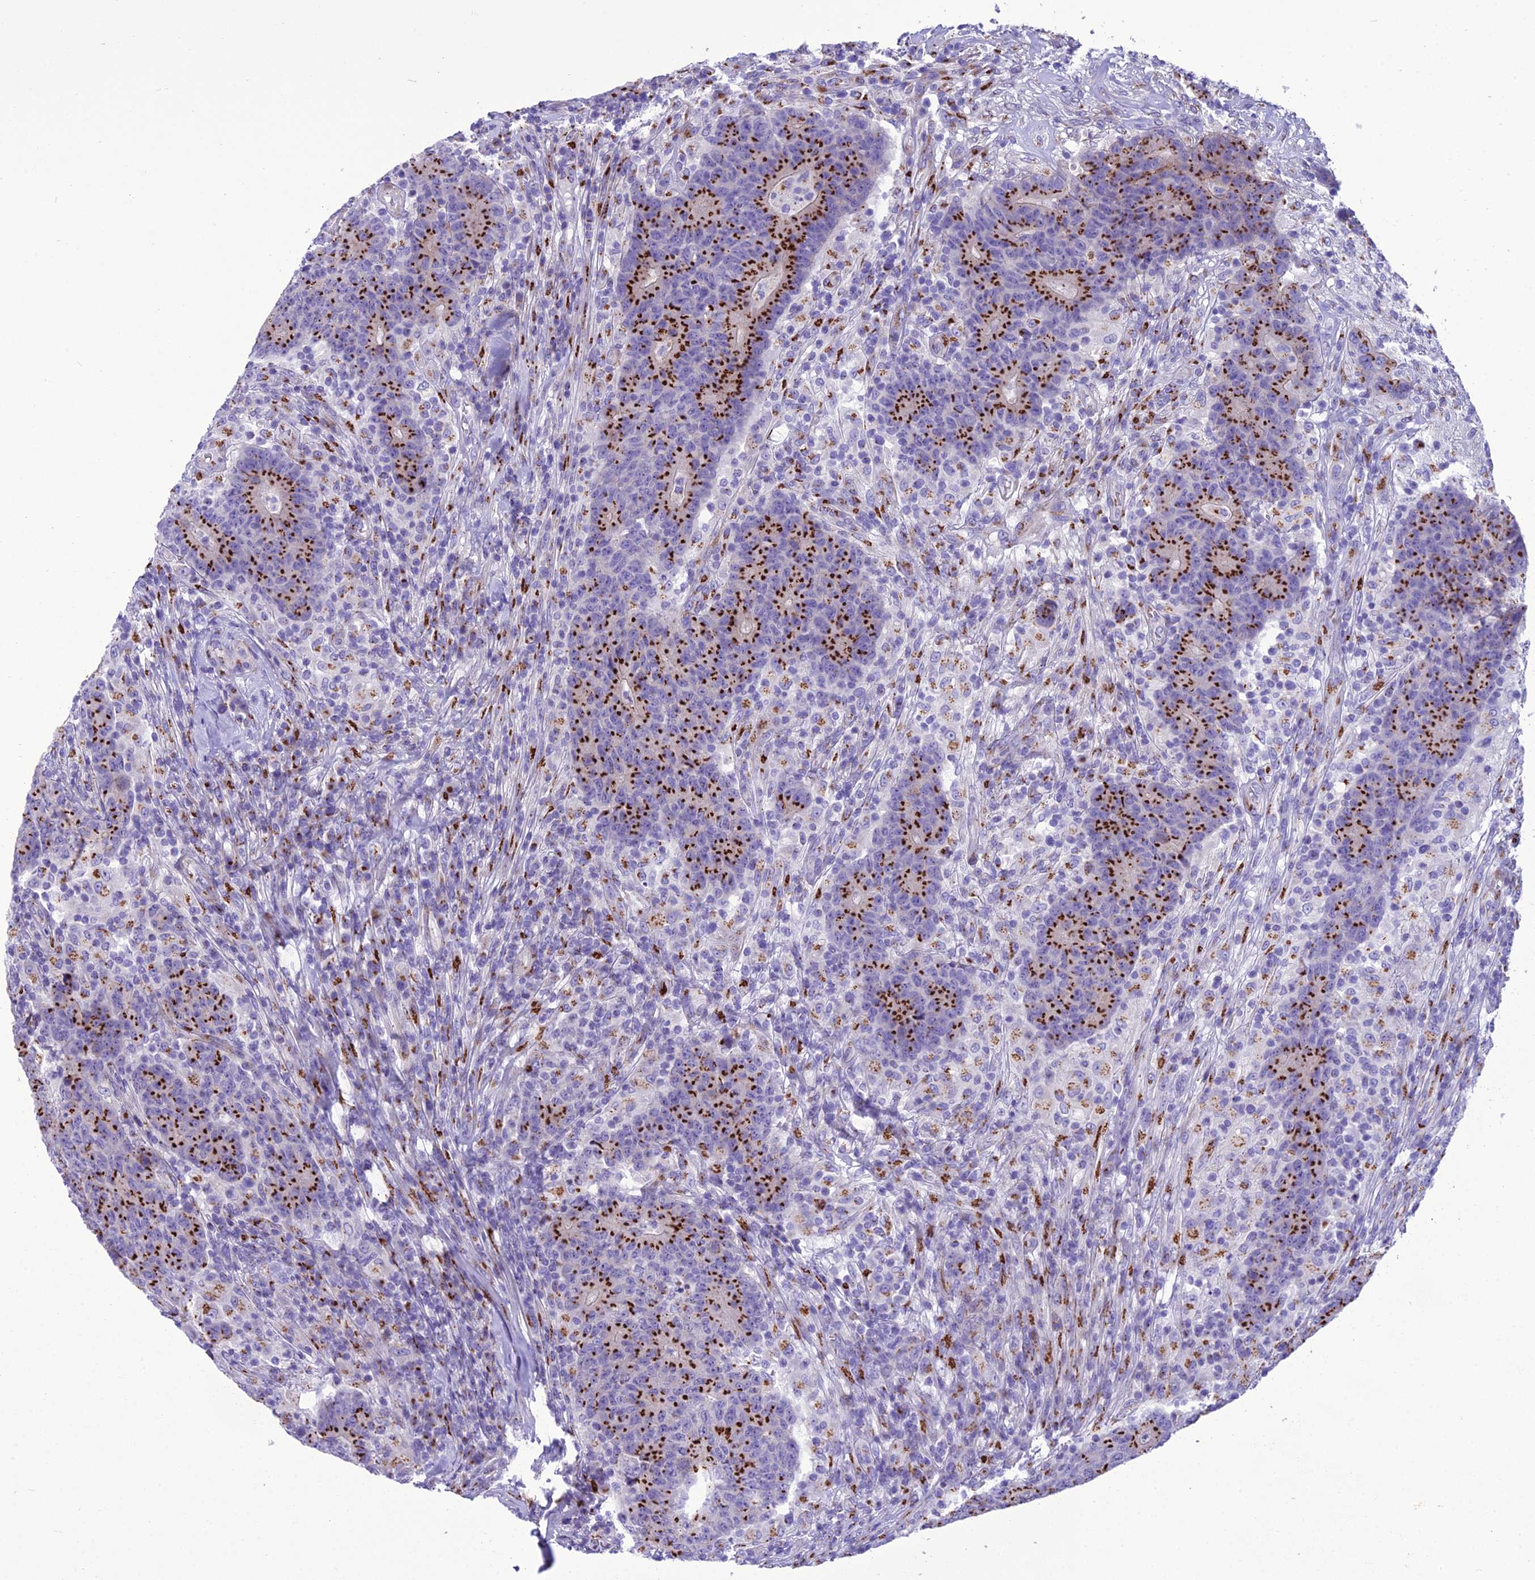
{"staining": {"intensity": "strong", "quantity": ">75%", "location": "cytoplasmic/membranous"}, "tissue": "colorectal cancer", "cell_type": "Tumor cells", "image_type": "cancer", "snomed": [{"axis": "morphology", "description": "Adenocarcinoma, NOS"}, {"axis": "topography", "description": "Colon"}], "caption": "High-magnification brightfield microscopy of colorectal cancer stained with DAB (brown) and counterstained with hematoxylin (blue). tumor cells exhibit strong cytoplasmic/membranous expression is seen in approximately>75% of cells. (IHC, brightfield microscopy, high magnification).", "gene": "GOLM2", "patient": {"sex": "female", "age": 75}}